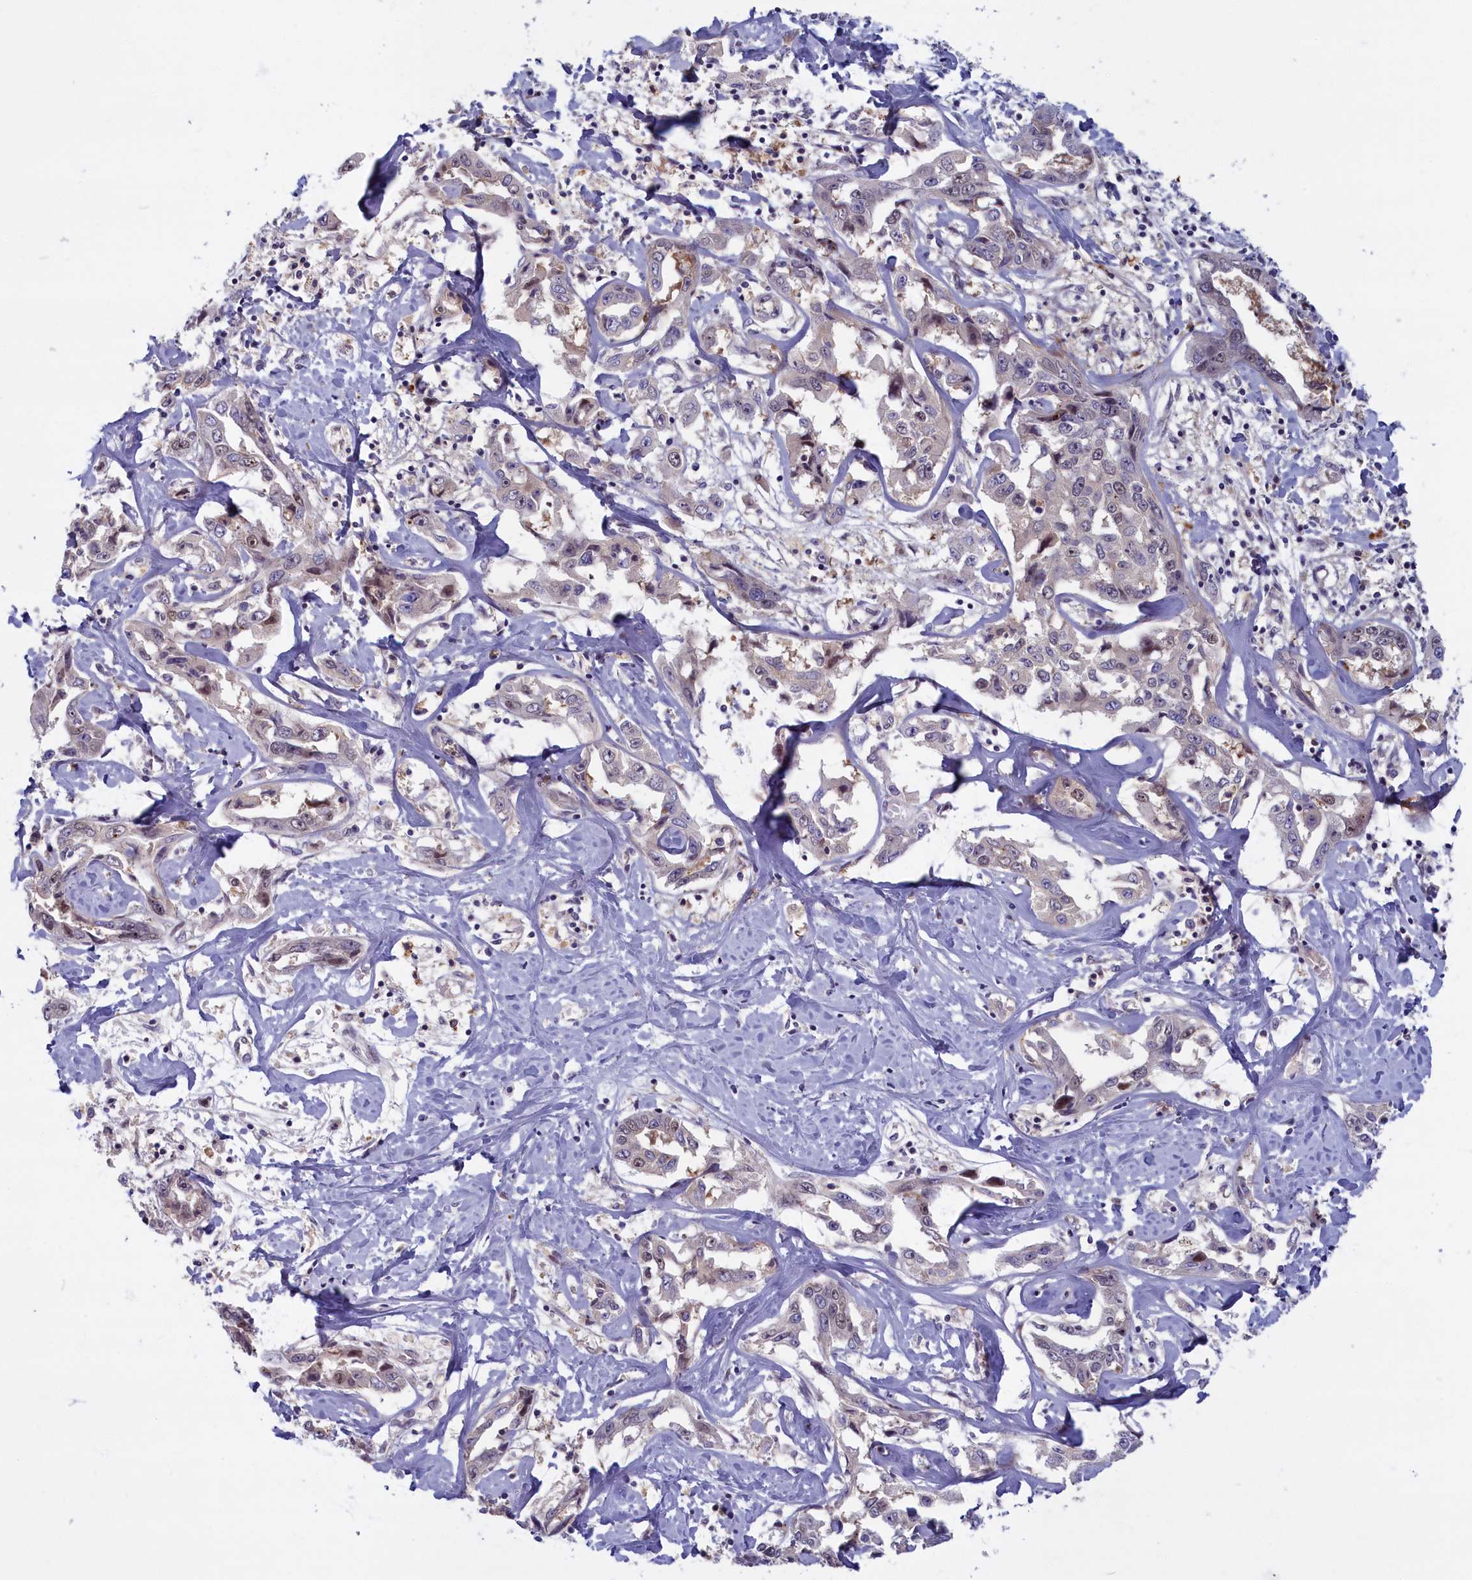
{"staining": {"intensity": "negative", "quantity": "none", "location": "none"}, "tissue": "liver cancer", "cell_type": "Tumor cells", "image_type": "cancer", "snomed": [{"axis": "morphology", "description": "Cholangiocarcinoma"}, {"axis": "topography", "description": "Liver"}], "caption": "There is no significant positivity in tumor cells of liver cancer.", "gene": "FCSK", "patient": {"sex": "male", "age": 59}}